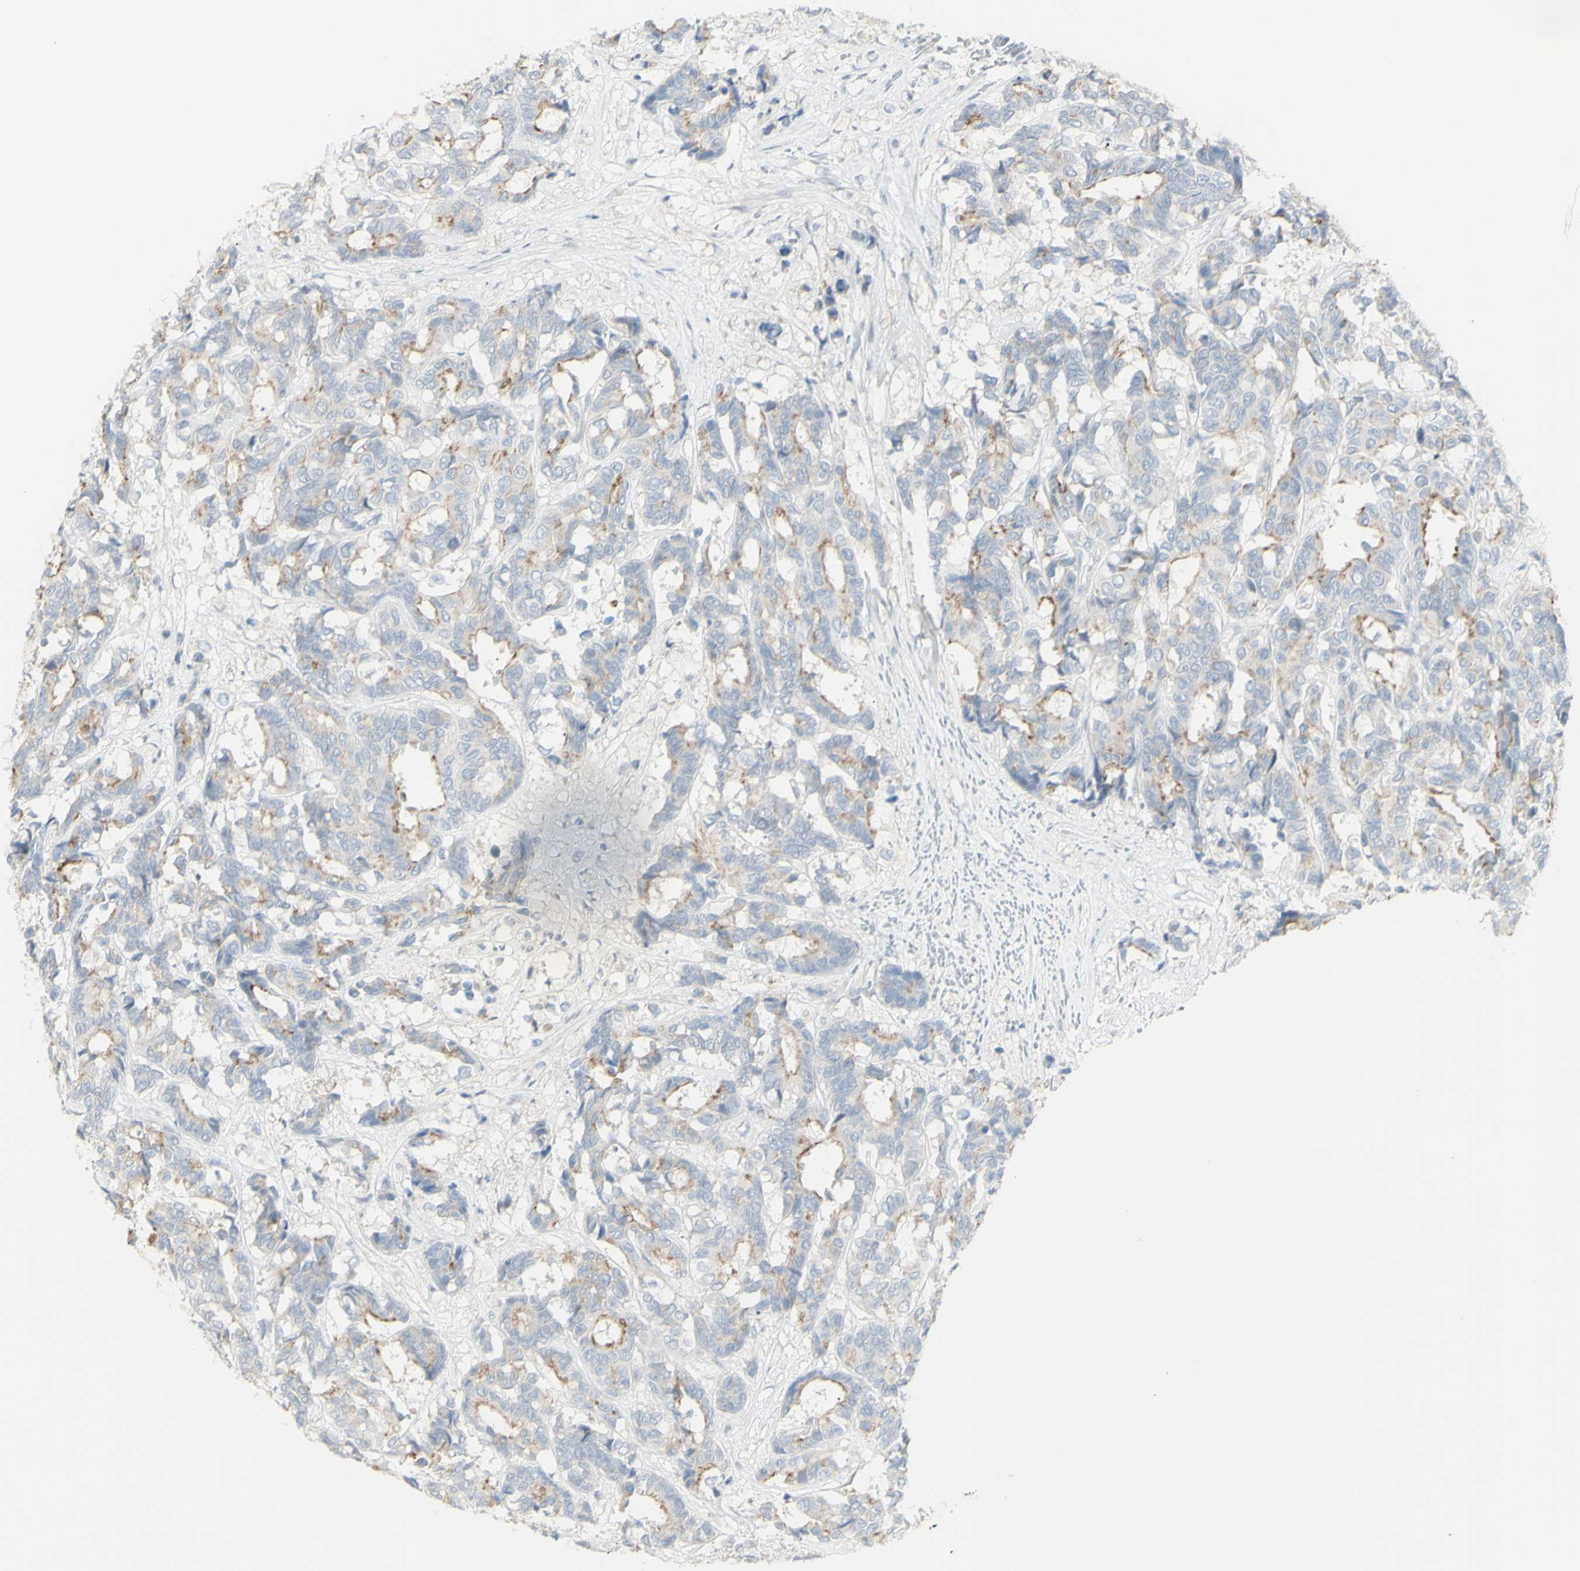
{"staining": {"intensity": "moderate", "quantity": "25%-75%", "location": "cytoplasmic/membranous"}, "tissue": "breast cancer", "cell_type": "Tumor cells", "image_type": "cancer", "snomed": [{"axis": "morphology", "description": "Duct carcinoma"}, {"axis": "topography", "description": "Breast"}], "caption": "Invasive ductal carcinoma (breast) stained for a protein (brown) reveals moderate cytoplasmic/membranous positive staining in approximately 25%-75% of tumor cells.", "gene": "NDST4", "patient": {"sex": "female", "age": 87}}